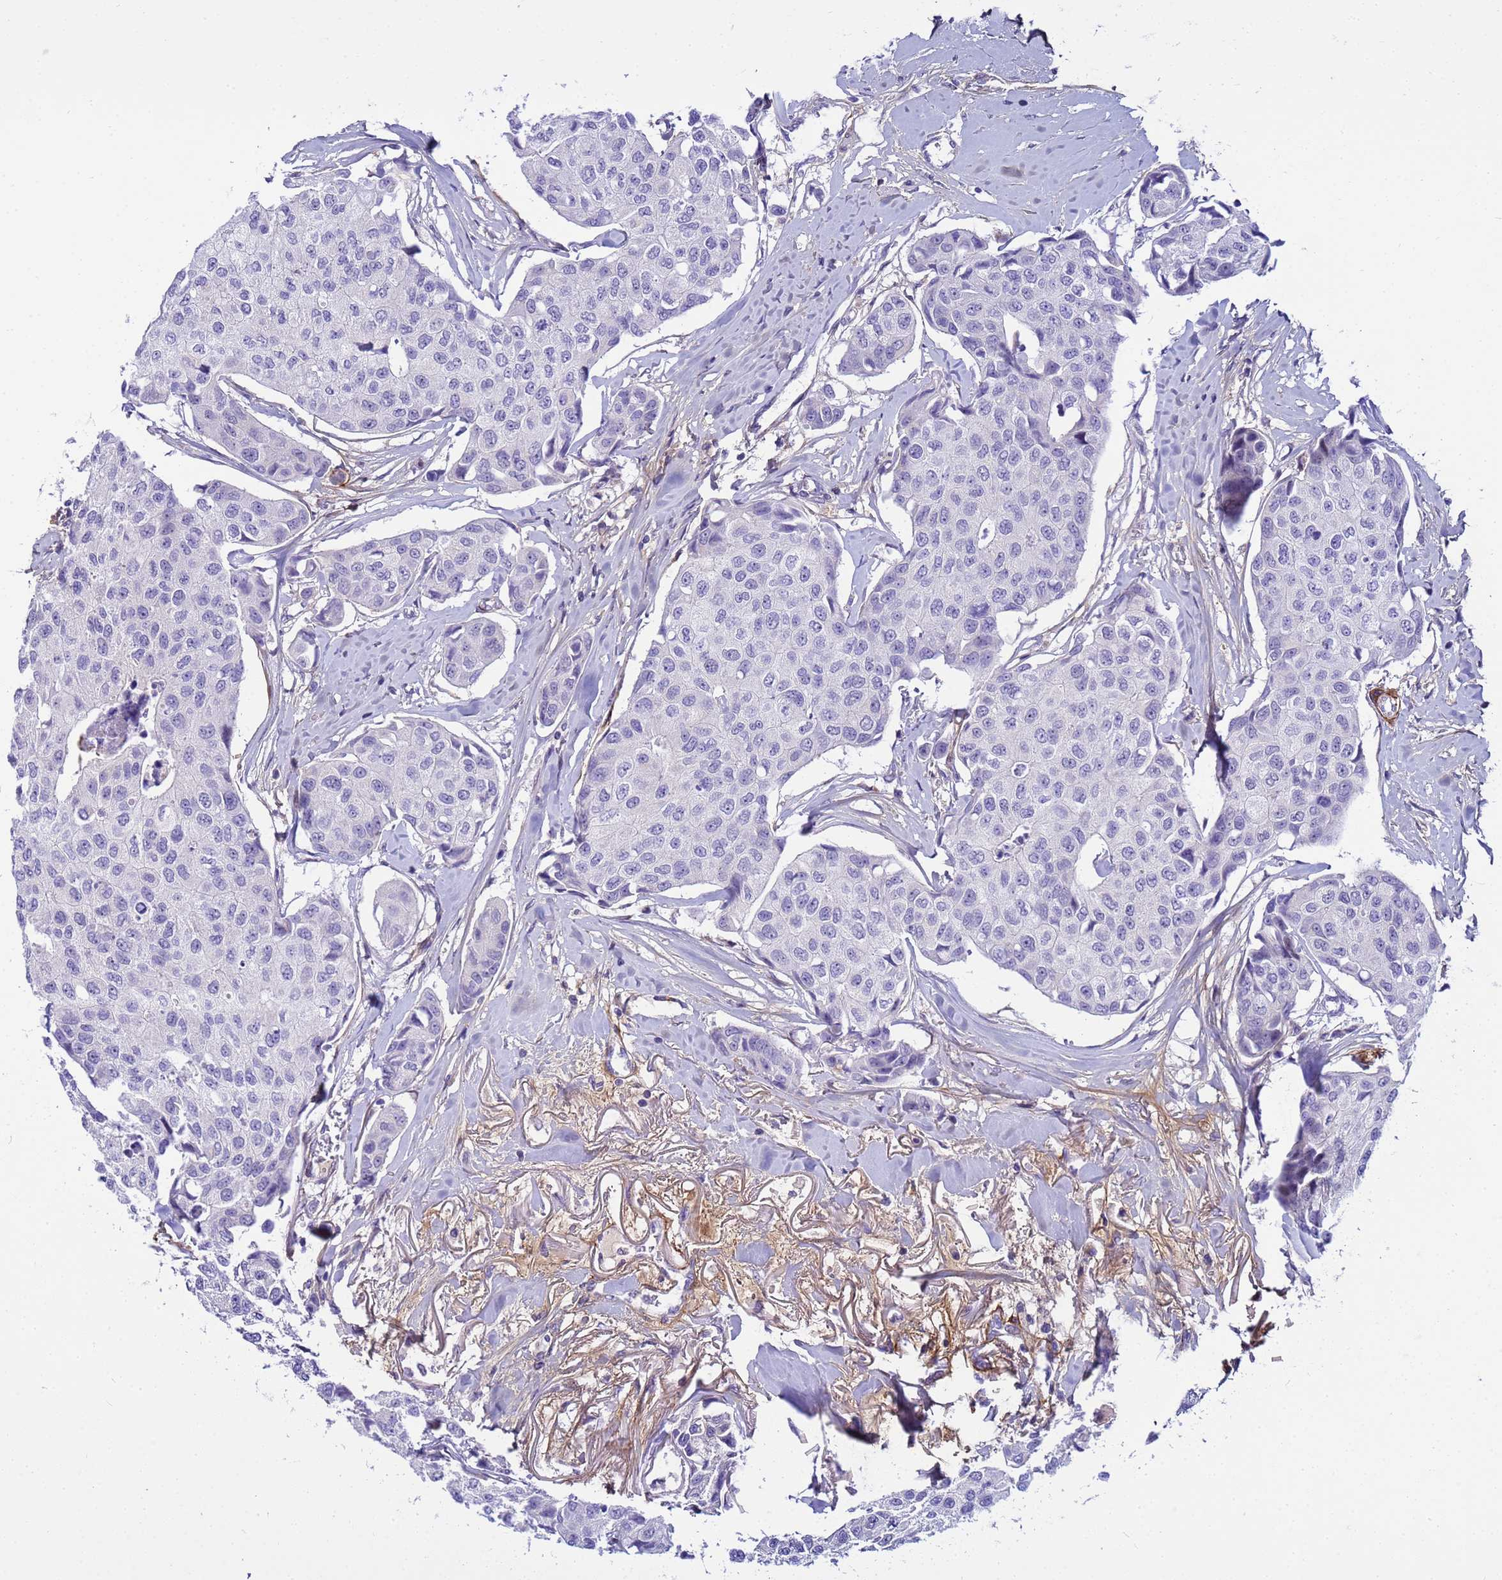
{"staining": {"intensity": "negative", "quantity": "none", "location": "none"}, "tissue": "breast cancer", "cell_type": "Tumor cells", "image_type": "cancer", "snomed": [{"axis": "morphology", "description": "Duct carcinoma"}, {"axis": "topography", "description": "Breast"}], "caption": "Infiltrating ductal carcinoma (breast) was stained to show a protein in brown. There is no significant staining in tumor cells. The staining is performed using DAB (3,3'-diaminobenzidine) brown chromogen with nuclei counter-stained in using hematoxylin.", "gene": "P2RX7", "patient": {"sex": "female", "age": 80}}